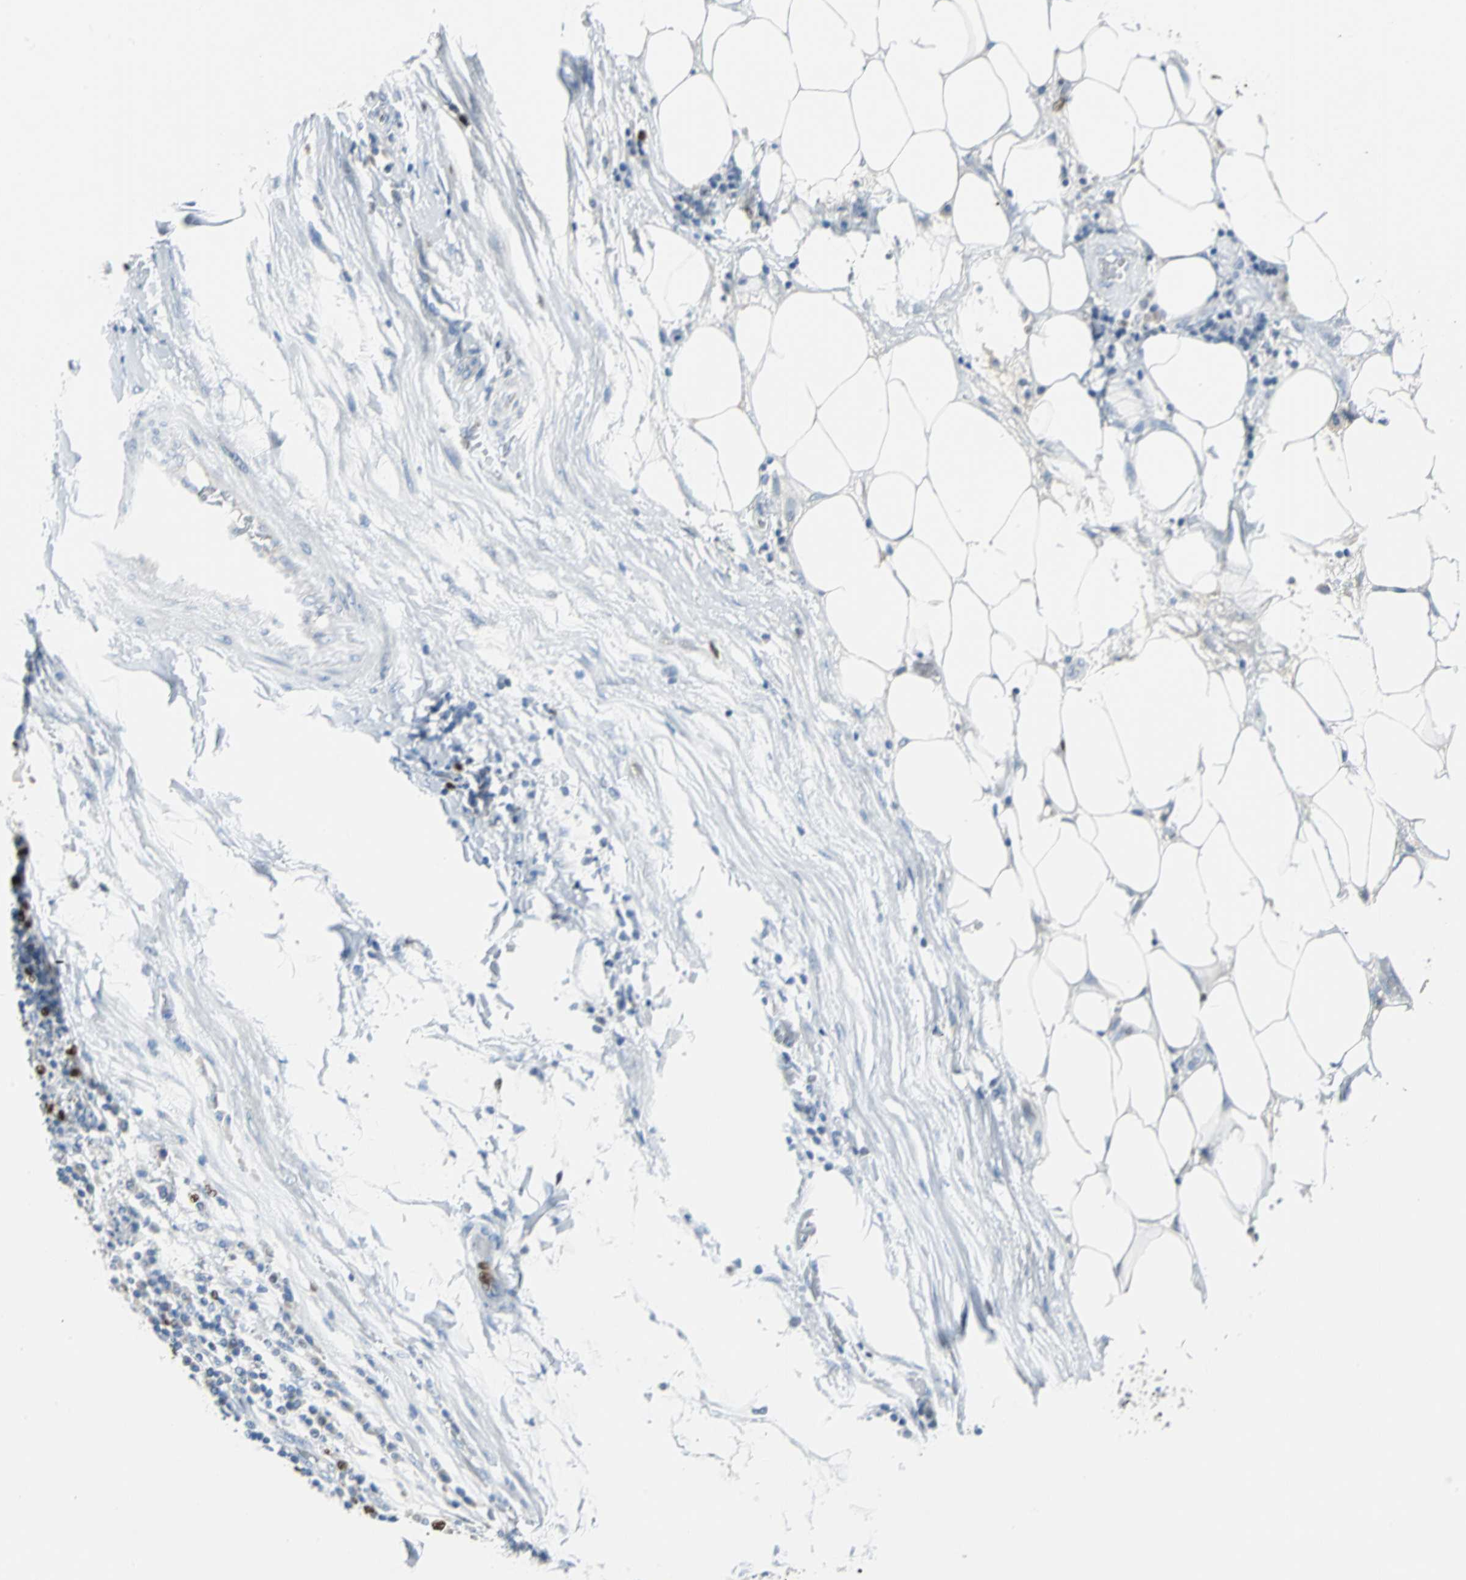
{"staining": {"intensity": "moderate", "quantity": "<25%", "location": "nuclear"}, "tissue": "lung cancer", "cell_type": "Tumor cells", "image_type": "cancer", "snomed": [{"axis": "morphology", "description": "Inflammation, NOS"}, {"axis": "morphology", "description": "Squamous cell carcinoma, NOS"}, {"axis": "topography", "description": "Lymph node"}, {"axis": "topography", "description": "Soft tissue"}, {"axis": "topography", "description": "Lung"}], "caption": "An immunohistochemistry image of neoplastic tissue is shown. Protein staining in brown highlights moderate nuclear positivity in lung squamous cell carcinoma within tumor cells.", "gene": "MCM4", "patient": {"sex": "male", "age": 66}}